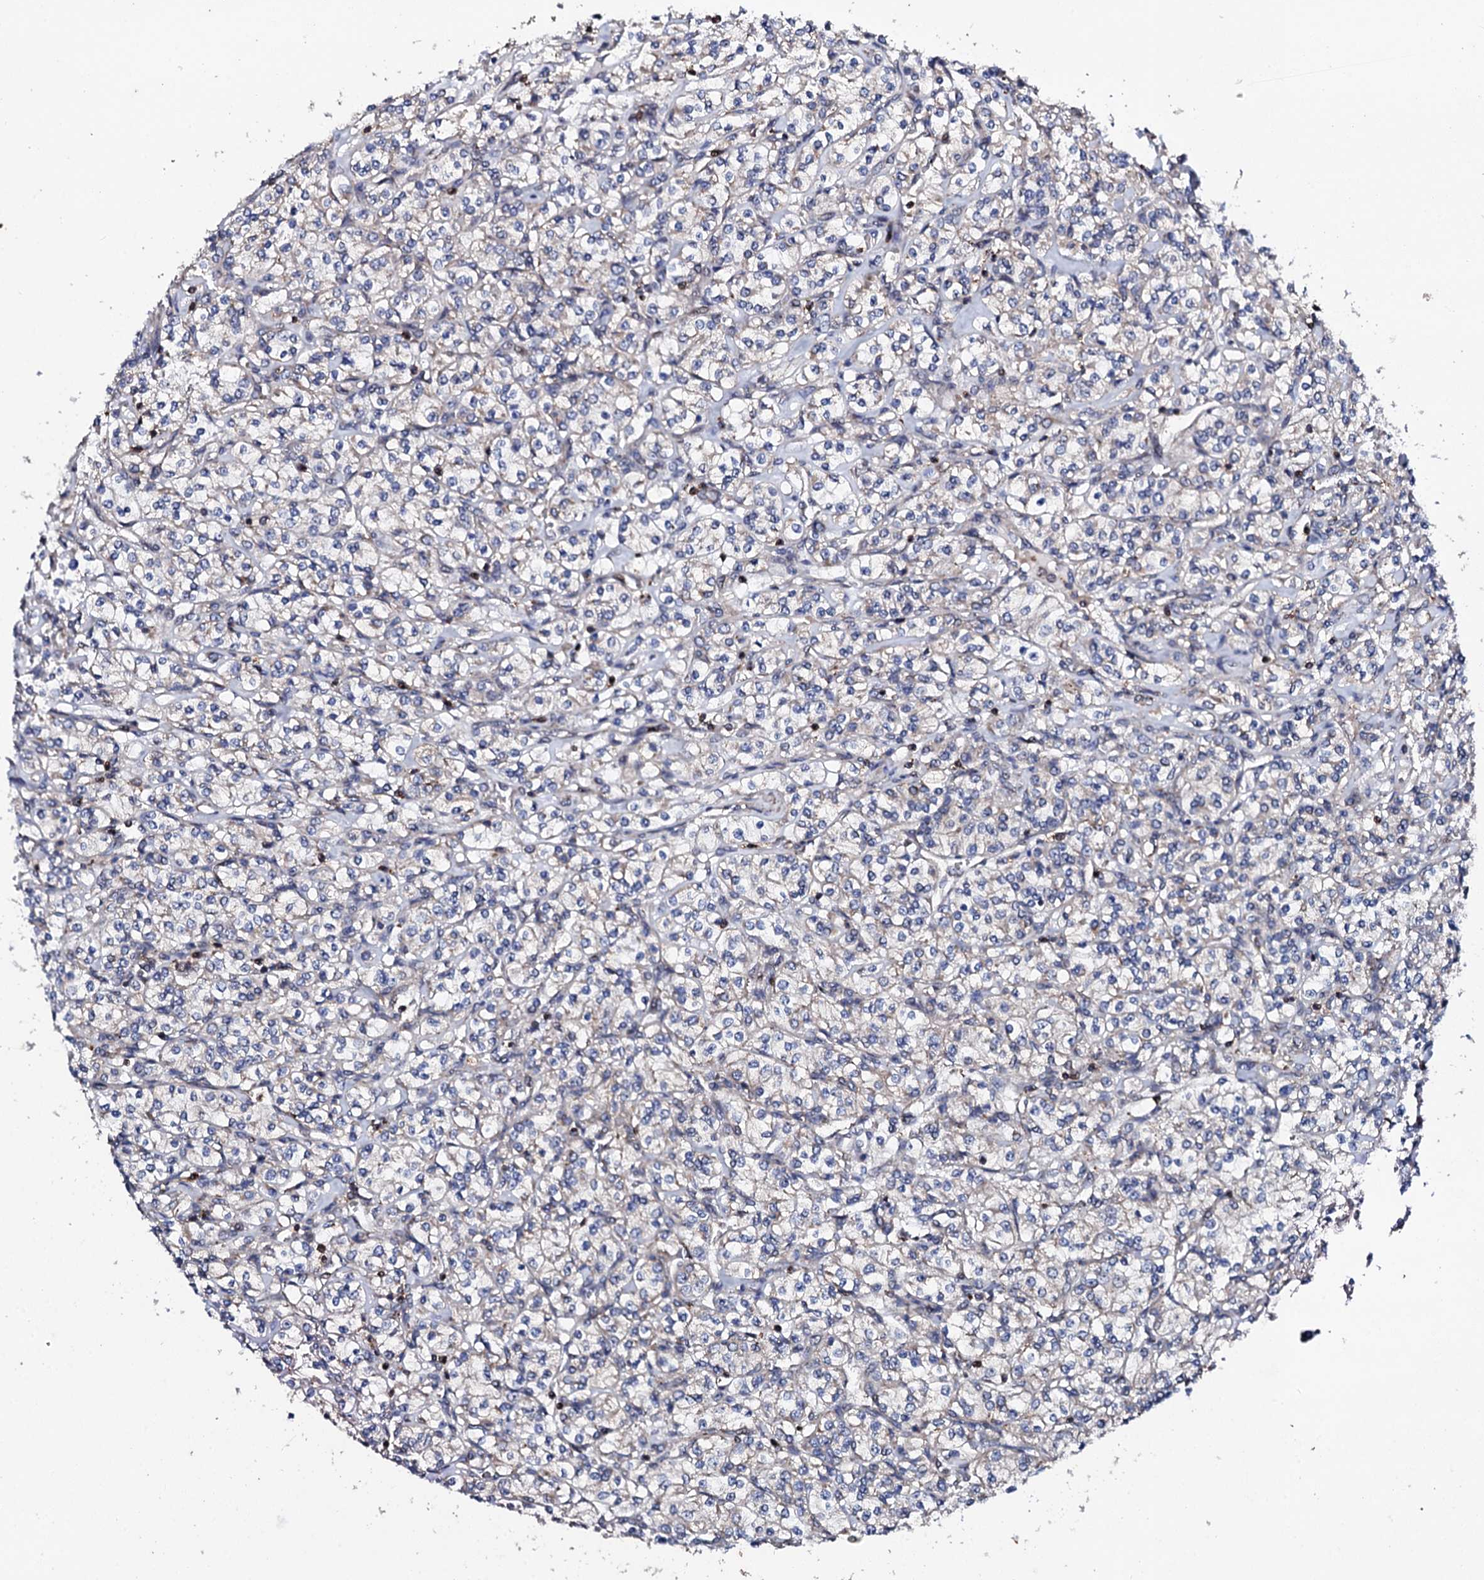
{"staining": {"intensity": "weak", "quantity": "<25%", "location": "cytoplasmic/membranous"}, "tissue": "renal cancer", "cell_type": "Tumor cells", "image_type": "cancer", "snomed": [{"axis": "morphology", "description": "Adenocarcinoma, NOS"}, {"axis": "topography", "description": "Kidney"}], "caption": "Immunohistochemical staining of human renal cancer (adenocarcinoma) demonstrates no significant staining in tumor cells. Nuclei are stained in blue.", "gene": "GTPBP4", "patient": {"sex": "male", "age": 77}}